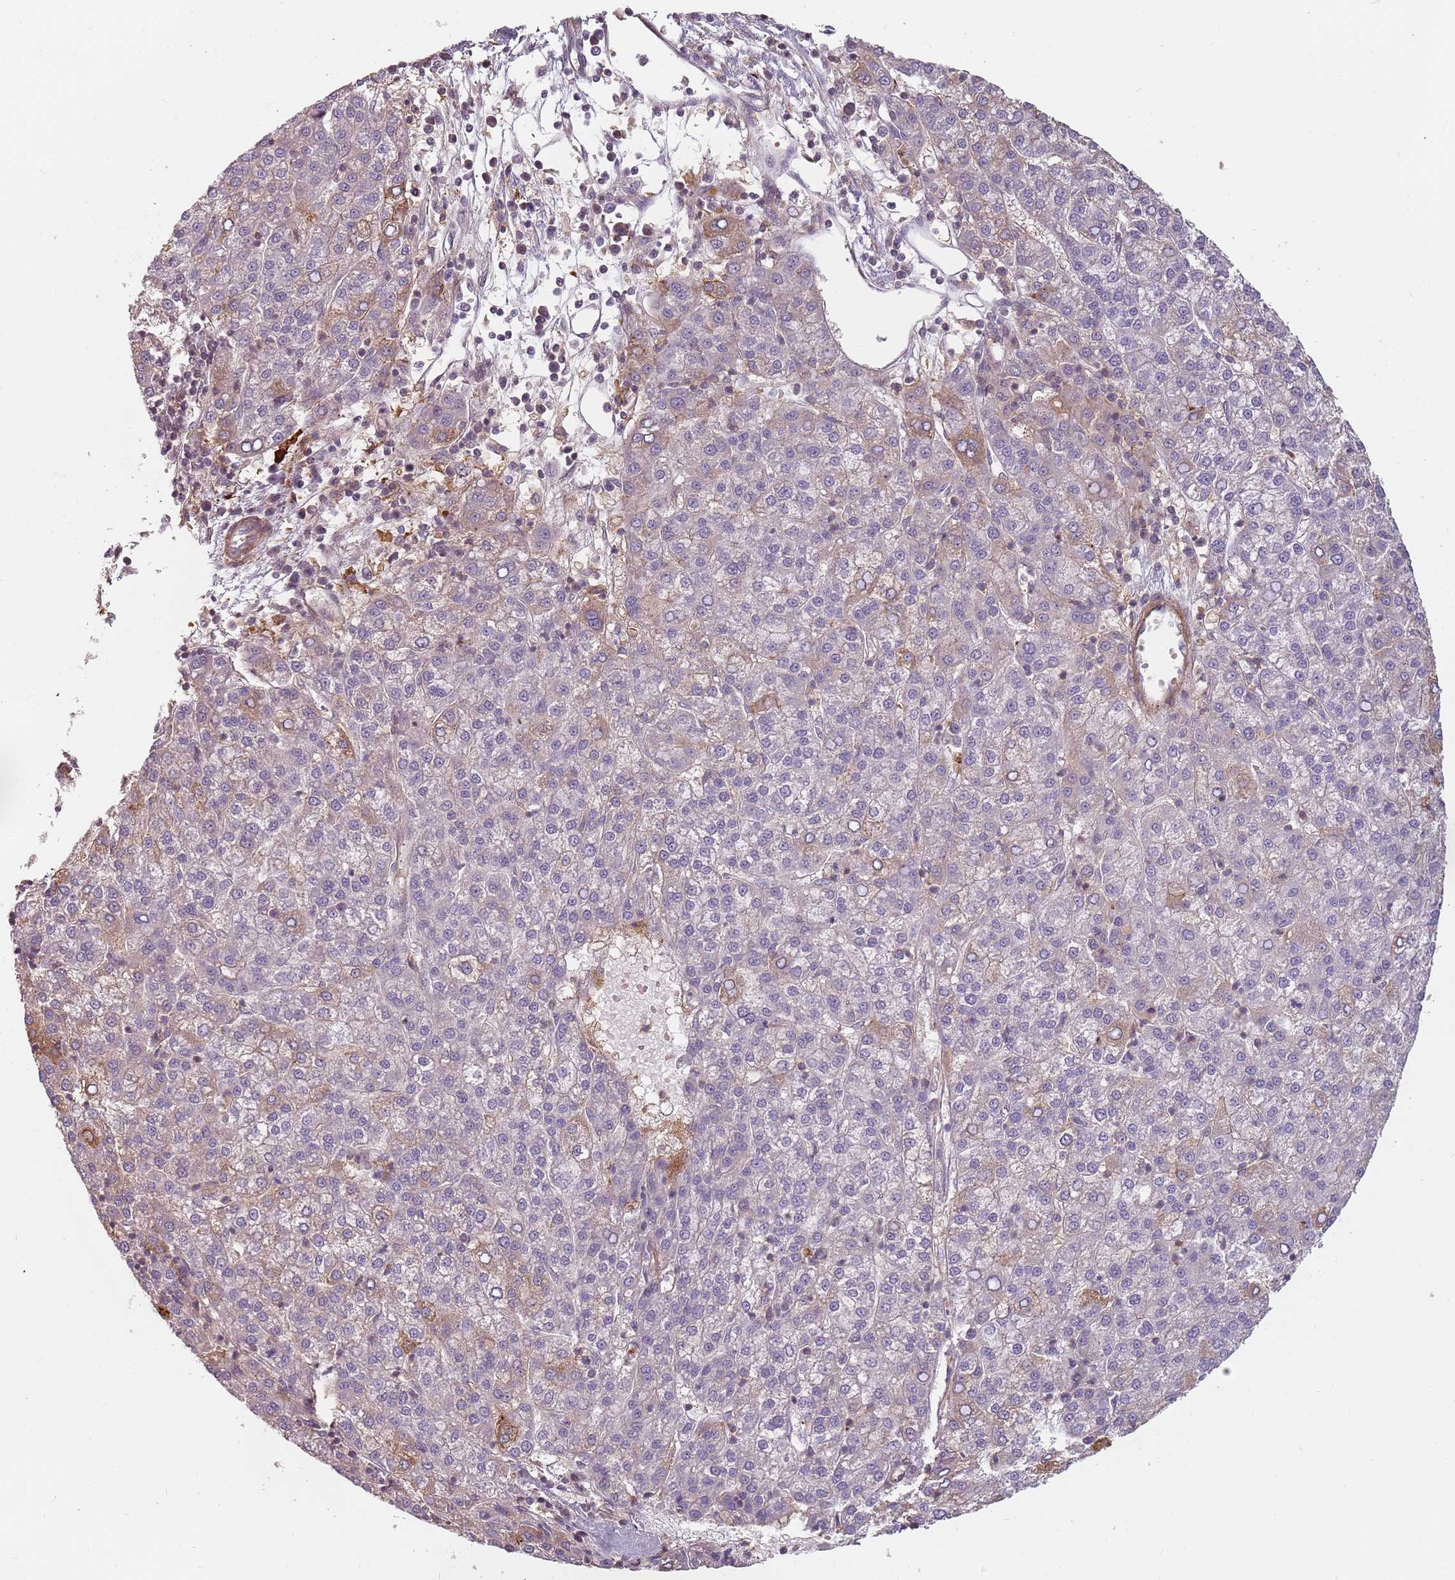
{"staining": {"intensity": "weak", "quantity": "<25%", "location": "cytoplasmic/membranous"}, "tissue": "liver cancer", "cell_type": "Tumor cells", "image_type": "cancer", "snomed": [{"axis": "morphology", "description": "Carcinoma, Hepatocellular, NOS"}, {"axis": "topography", "description": "Liver"}], "caption": "High power microscopy photomicrograph of an IHC image of liver cancer, revealing no significant staining in tumor cells.", "gene": "PPP1R14C", "patient": {"sex": "female", "age": 58}}